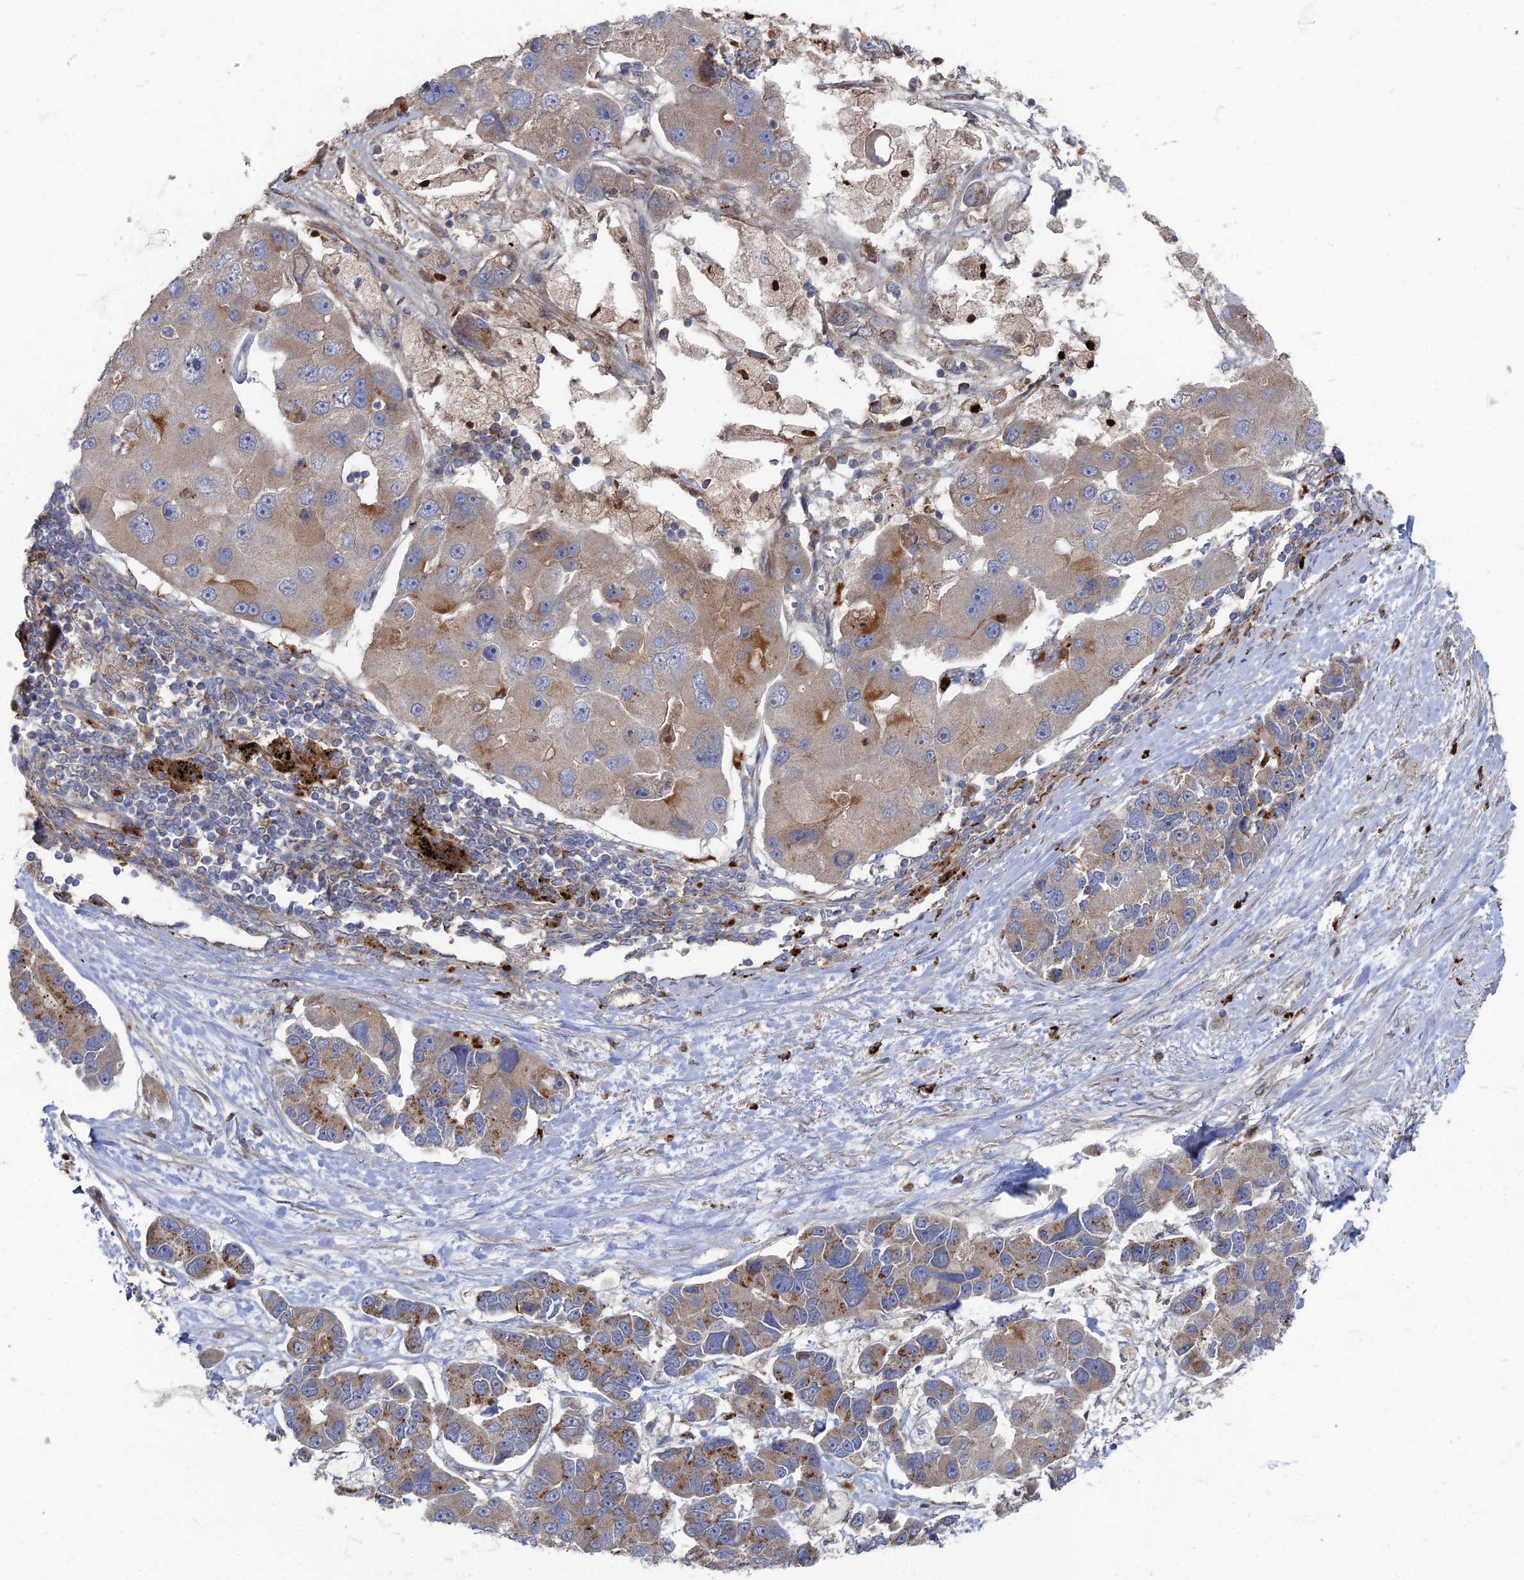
{"staining": {"intensity": "weak", "quantity": ">75%", "location": "cytoplasmic/membranous"}, "tissue": "lung cancer", "cell_type": "Tumor cells", "image_type": "cancer", "snomed": [{"axis": "morphology", "description": "Adenocarcinoma, NOS"}, {"axis": "topography", "description": "Lung"}], "caption": "Immunohistochemistry (IHC) (DAB) staining of human lung cancer (adenocarcinoma) displays weak cytoplasmic/membranous protein expression in about >75% of tumor cells.", "gene": "PPCDC", "patient": {"sex": "female", "age": 54}}